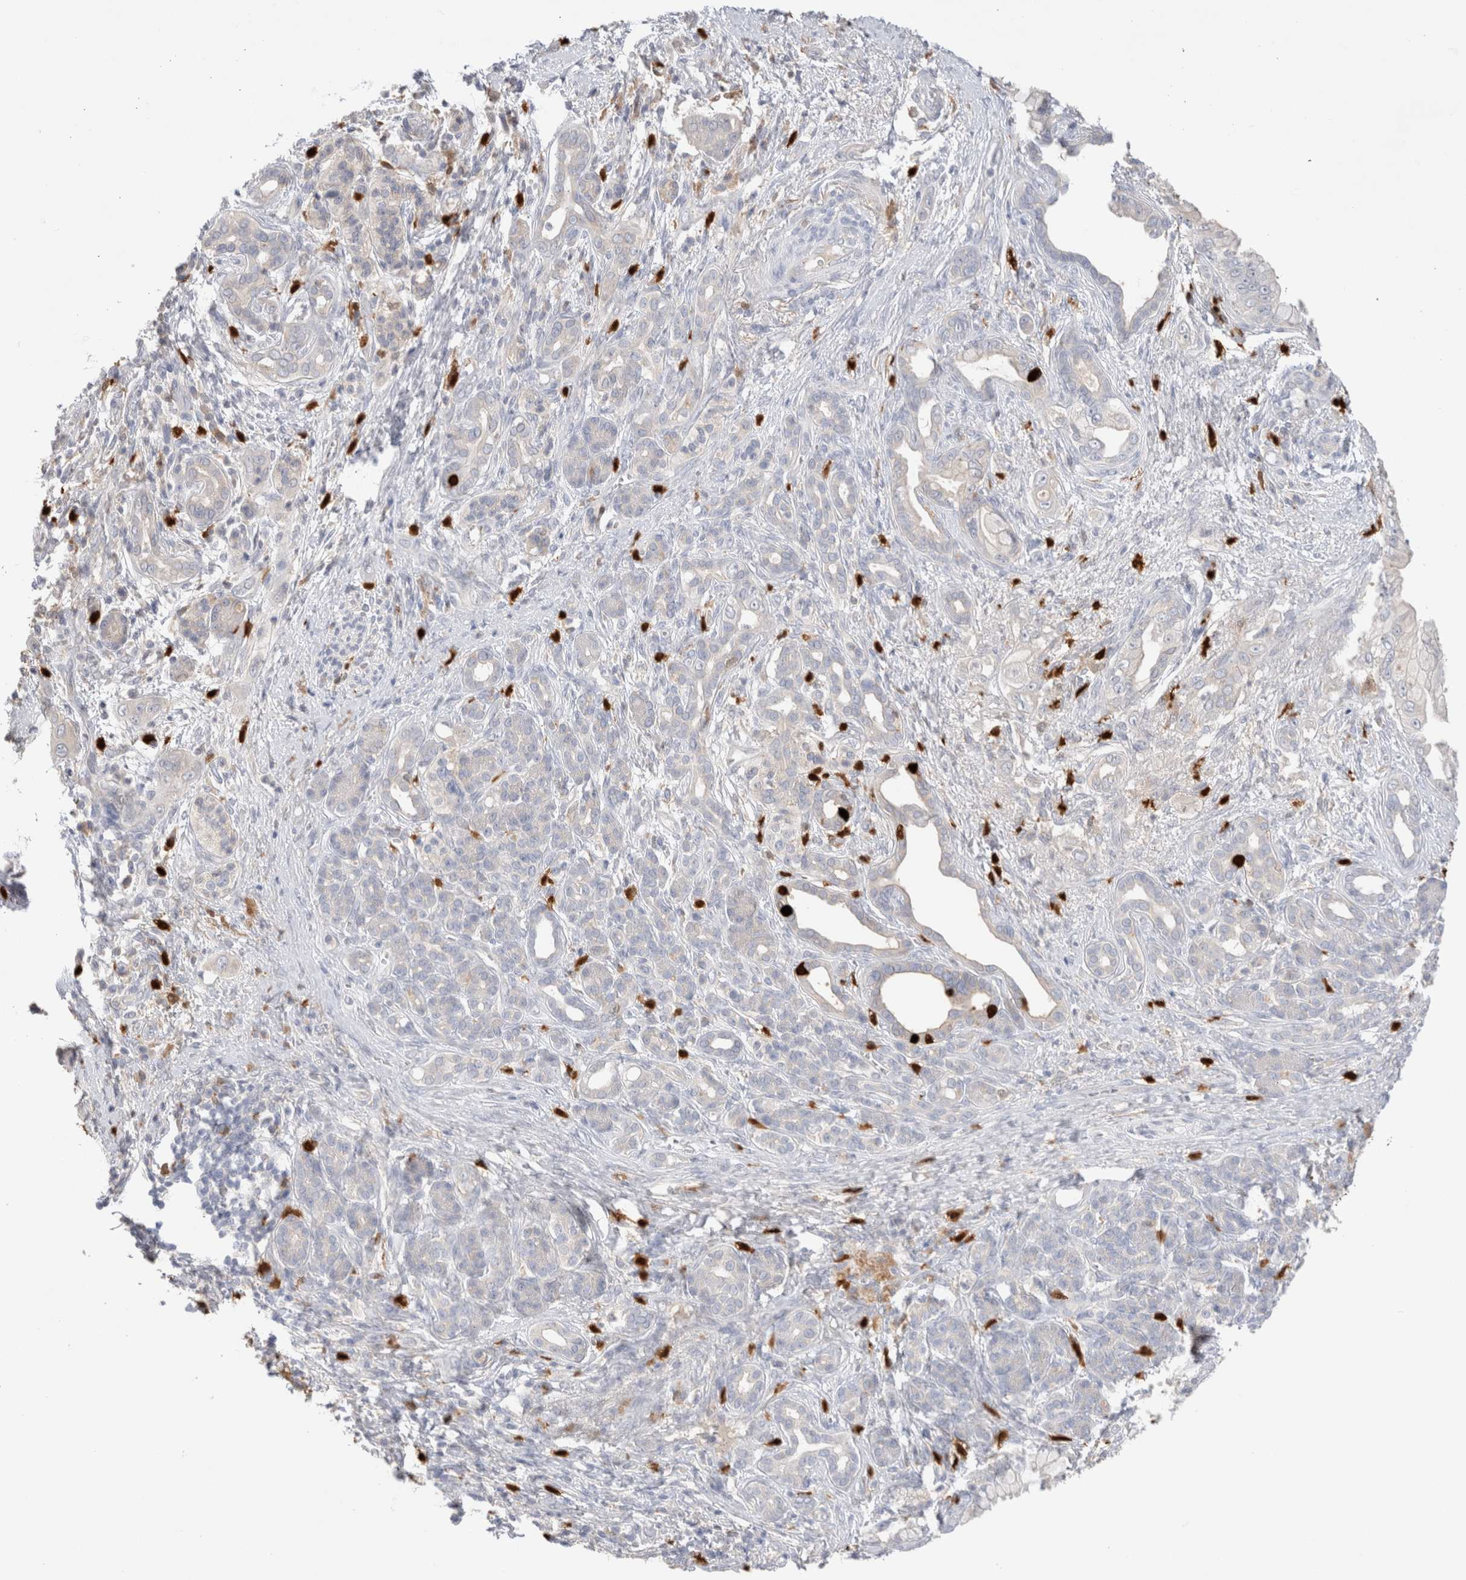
{"staining": {"intensity": "negative", "quantity": "none", "location": "none"}, "tissue": "pancreatic cancer", "cell_type": "Tumor cells", "image_type": "cancer", "snomed": [{"axis": "morphology", "description": "Adenocarcinoma, NOS"}, {"axis": "topography", "description": "Pancreas"}], "caption": "This is an IHC photomicrograph of pancreatic cancer (adenocarcinoma). There is no expression in tumor cells.", "gene": "HPGDS", "patient": {"sex": "male", "age": 59}}